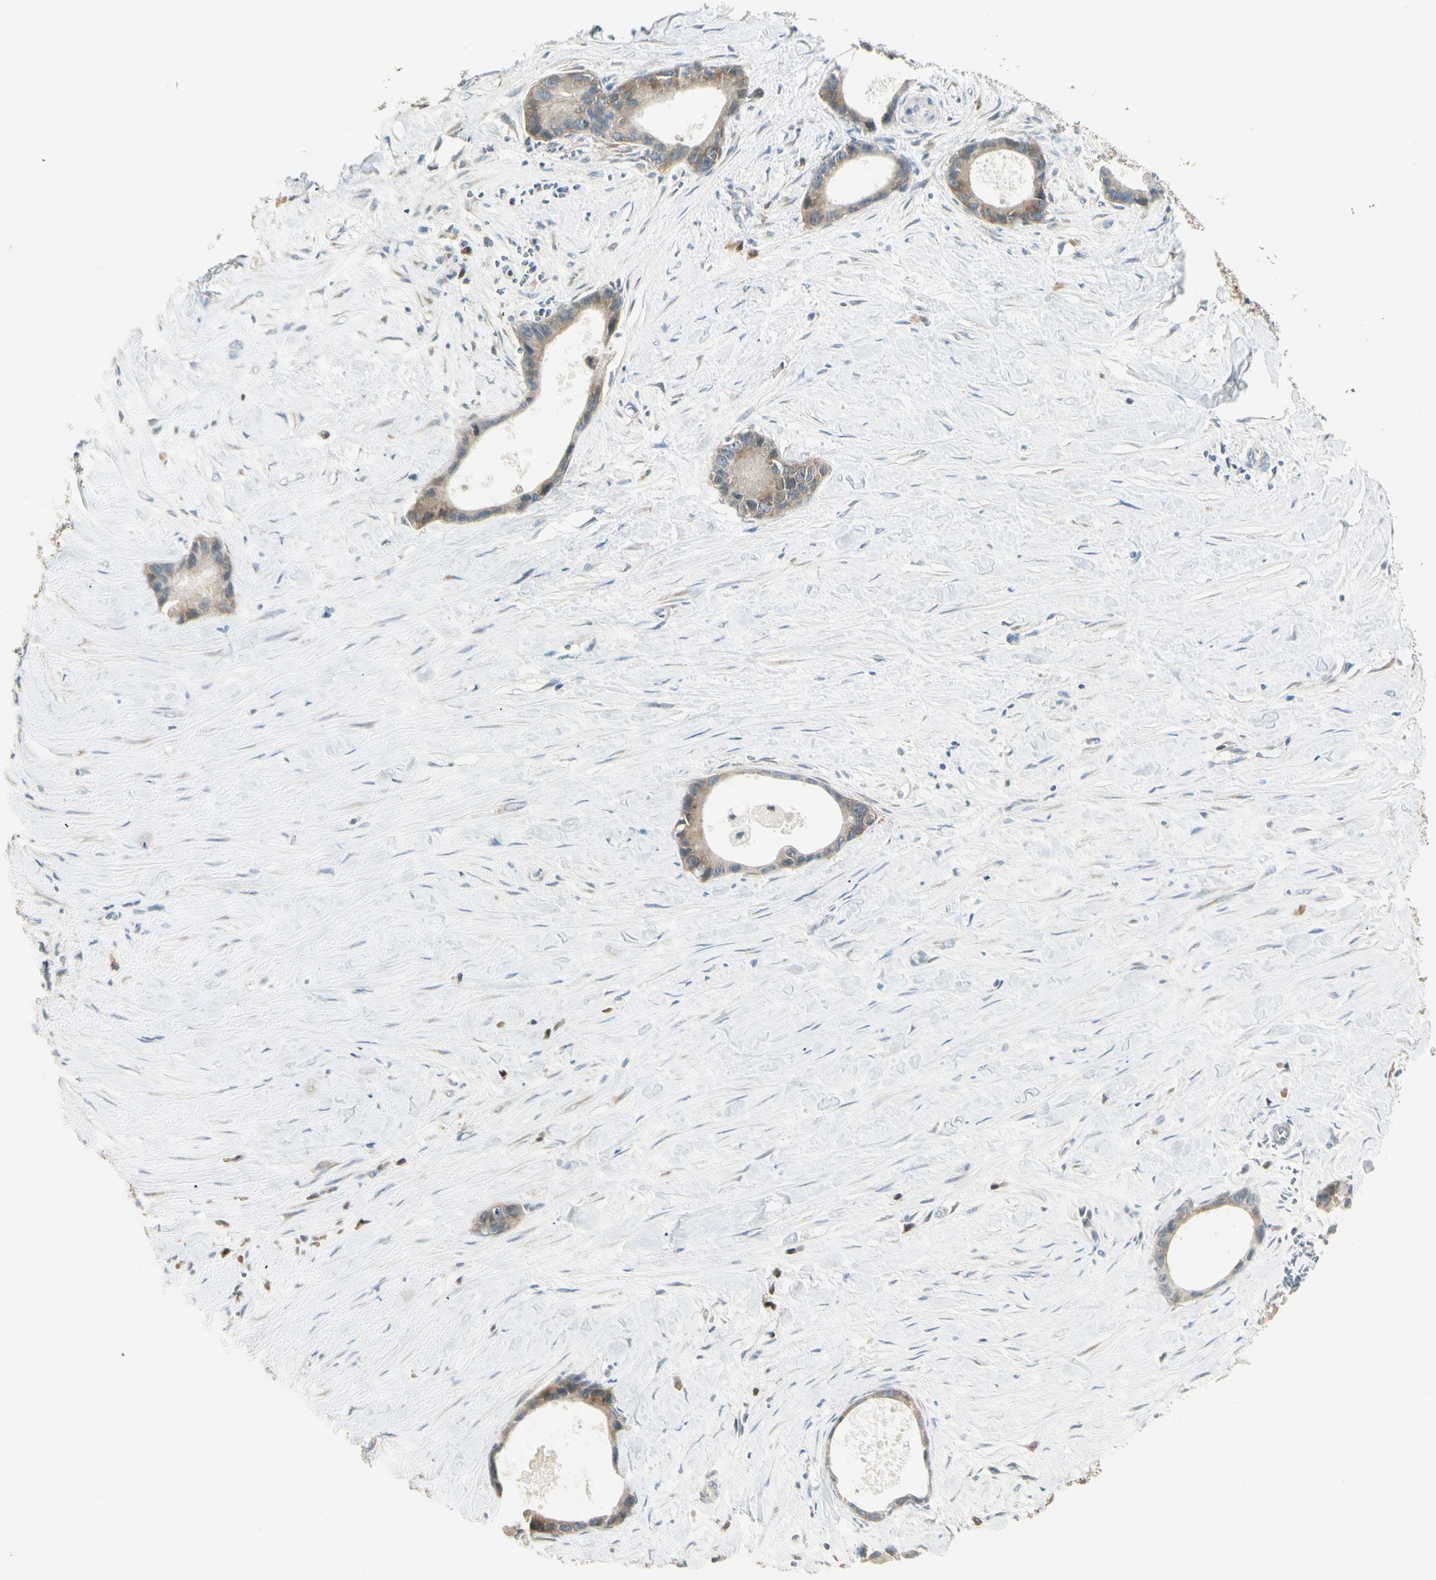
{"staining": {"intensity": "weak", "quantity": ">75%", "location": "cytoplasmic/membranous"}, "tissue": "liver cancer", "cell_type": "Tumor cells", "image_type": "cancer", "snomed": [{"axis": "morphology", "description": "Cholangiocarcinoma"}, {"axis": "topography", "description": "Liver"}], "caption": "Protein analysis of cholangiocarcinoma (liver) tissue reveals weak cytoplasmic/membranous staining in approximately >75% of tumor cells.", "gene": "PLXNA1", "patient": {"sex": "female", "age": 55}}